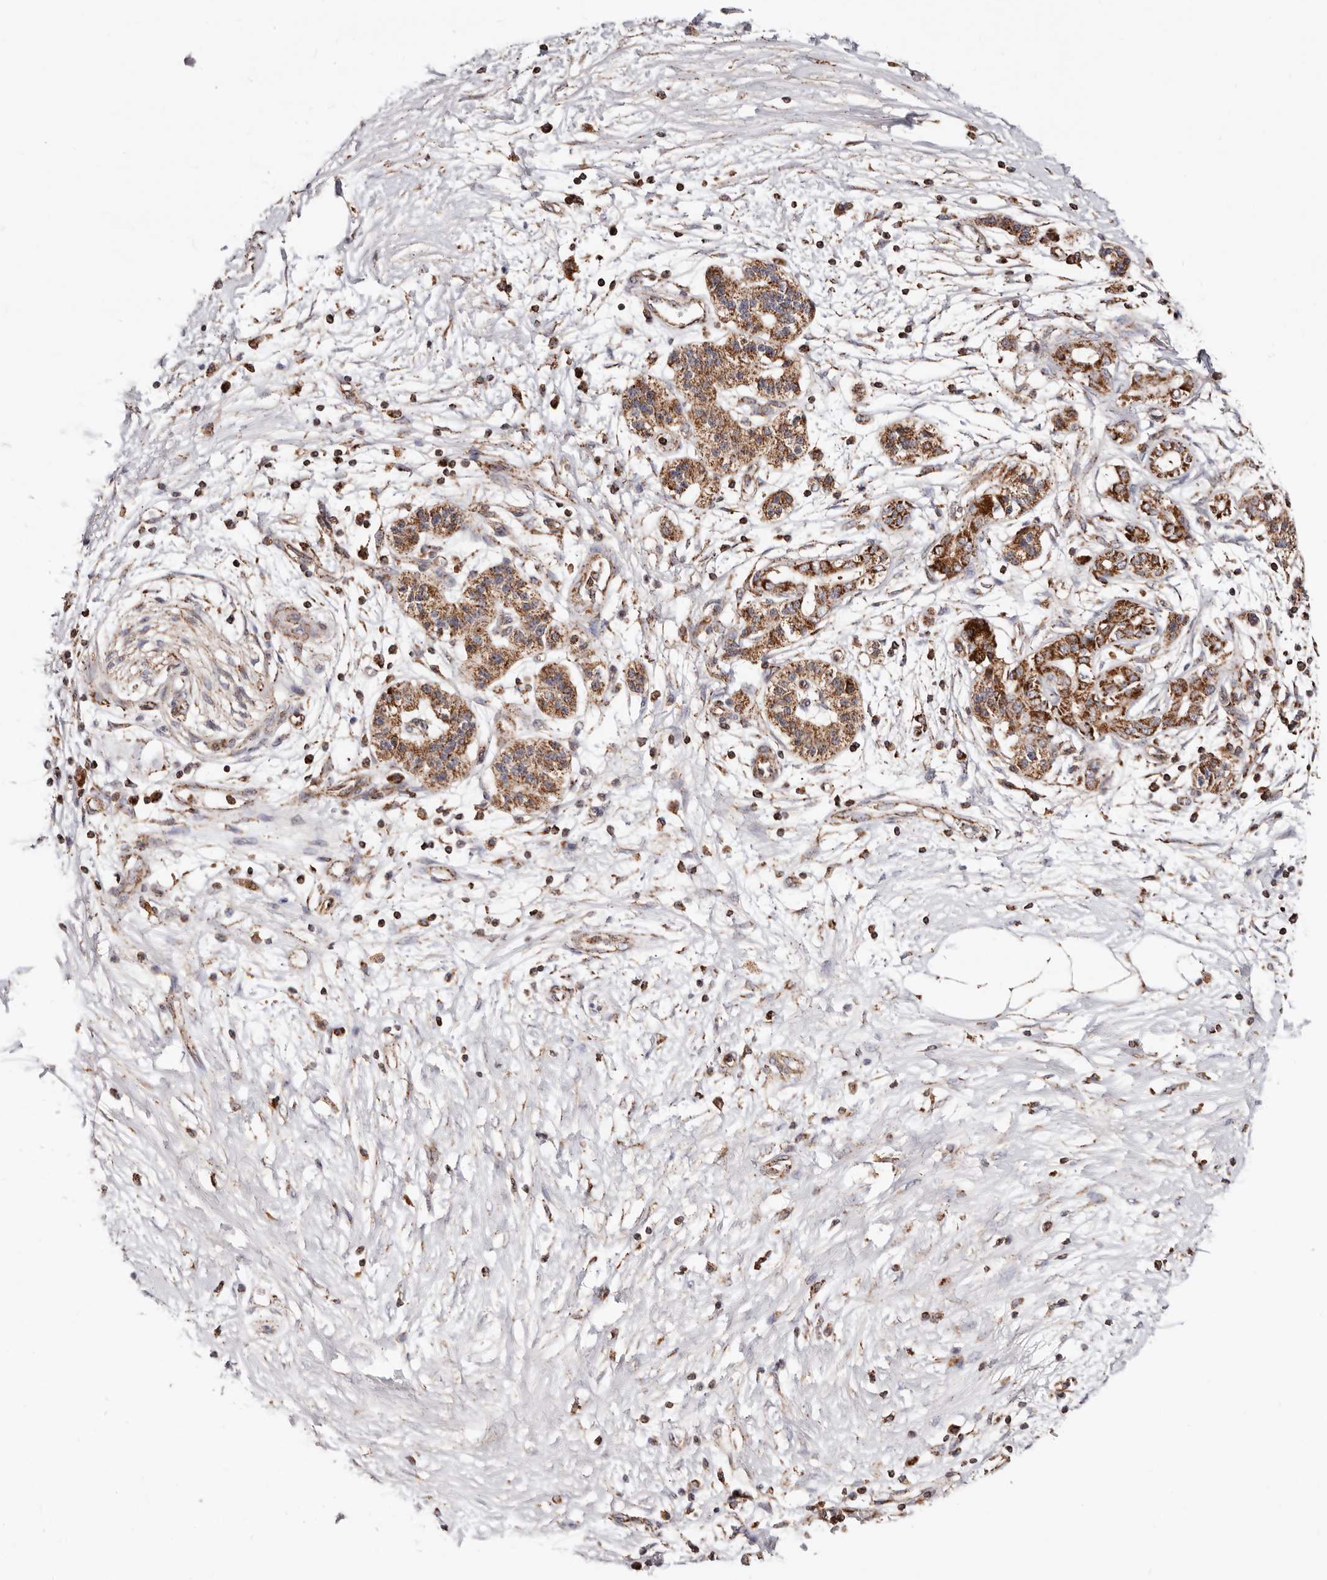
{"staining": {"intensity": "moderate", "quantity": ">75%", "location": "cytoplasmic/membranous"}, "tissue": "pancreatic cancer", "cell_type": "Tumor cells", "image_type": "cancer", "snomed": [{"axis": "morphology", "description": "Adenocarcinoma, NOS"}, {"axis": "topography", "description": "Pancreas"}], "caption": "Pancreatic cancer (adenocarcinoma) stained with immunohistochemistry reveals moderate cytoplasmic/membranous positivity in approximately >75% of tumor cells. (Stains: DAB (3,3'-diaminobenzidine) in brown, nuclei in blue, Microscopy: brightfield microscopy at high magnification).", "gene": "PRKACB", "patient": {"sex": "male", "age": 50}}